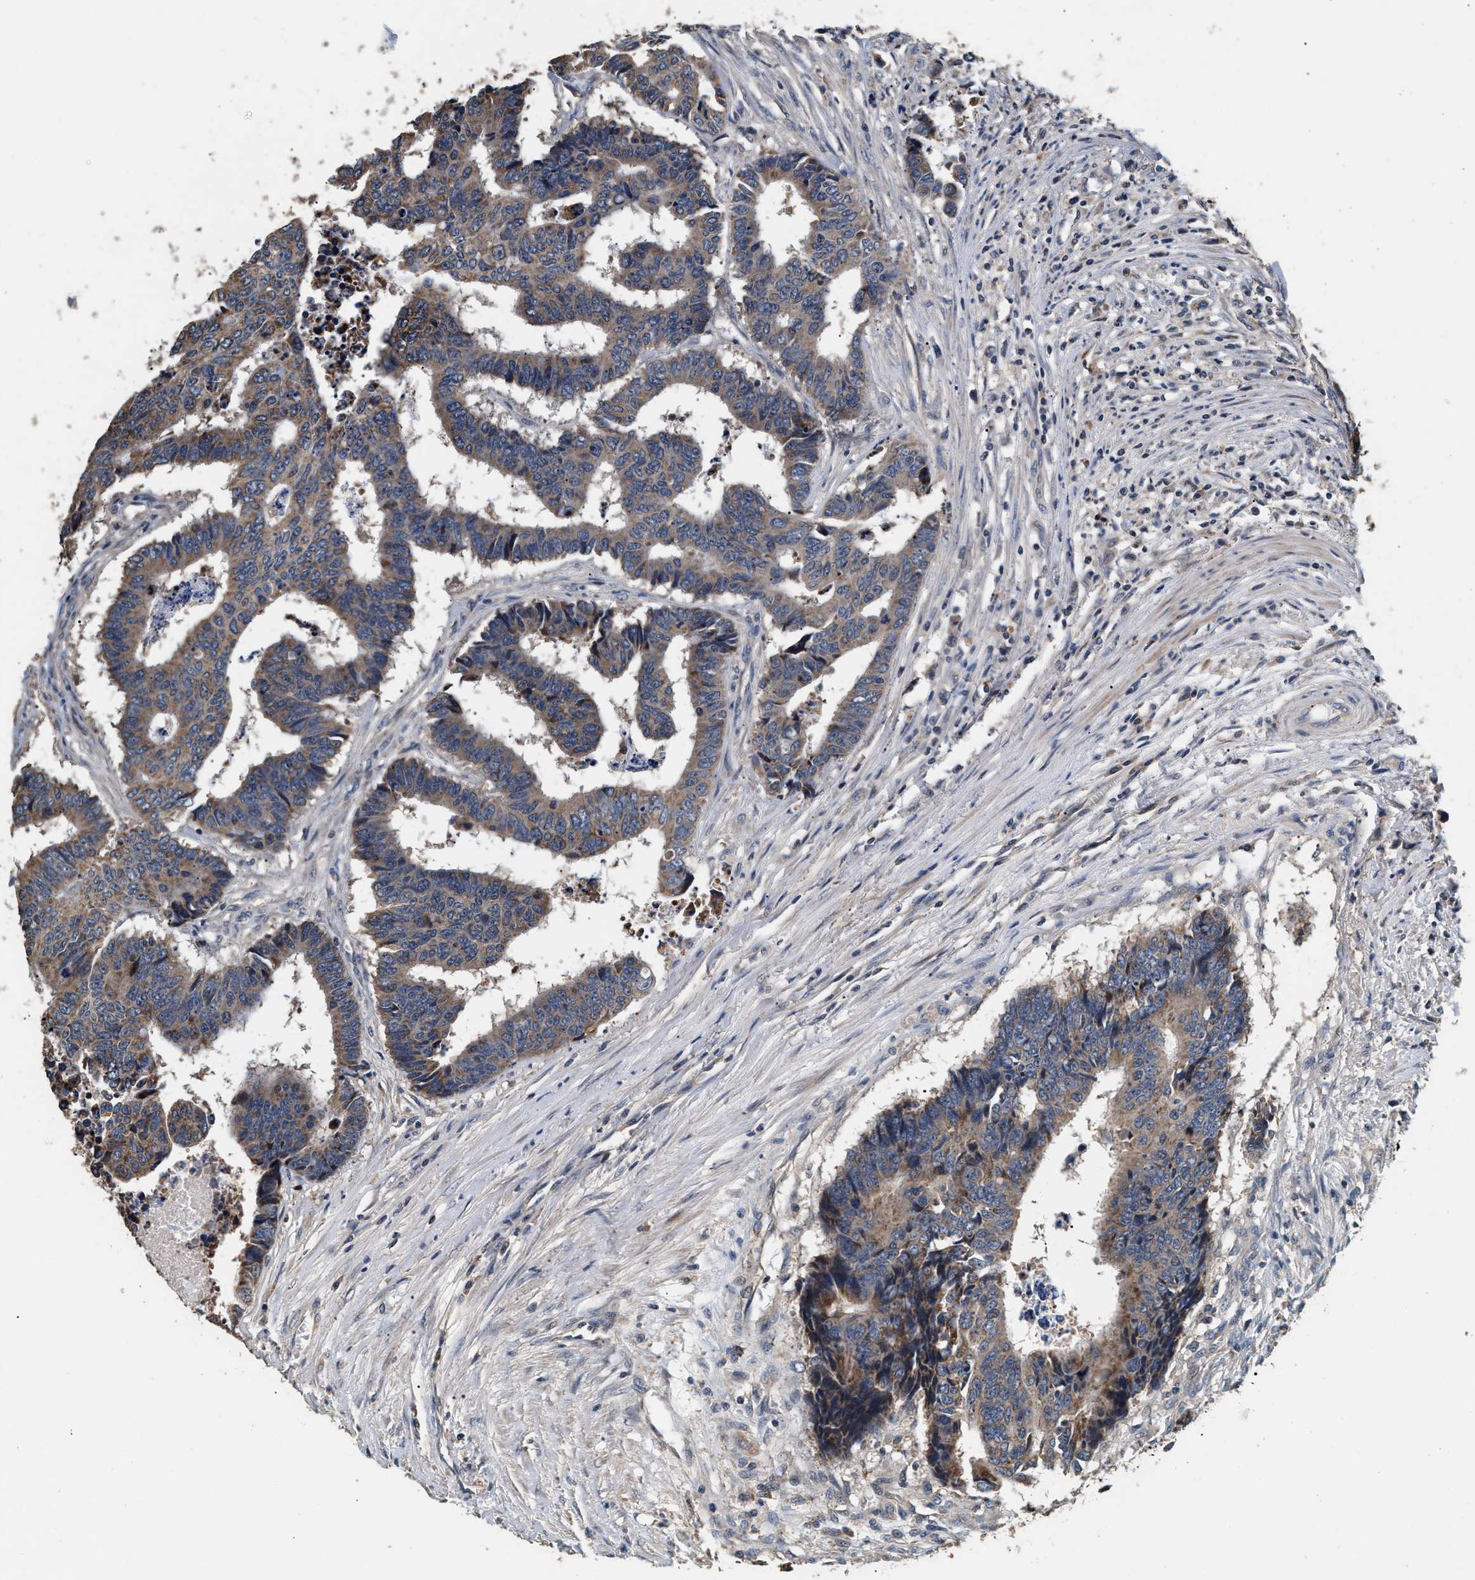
{"staining": {"intensity": "weak", "quantity": ">75%", "location": "cytoplasmic/membranous"}, "tissue": "colorectal cancer", "cell_type": "Tumor cells", "image_type": "cancer", "snomed": [{"axis": "morphology", "description": "Adenocarcinoma, NOS"}, {"axis": "topography", "description": "Rectum"}], "caption": "Weak cytoplasmic/membranous protein expression is seen in about >75% of tumor cells in colorectal cancer (adenocarcinoma).", "gene": "PTGR3", "patient": {"sex": "male", "age": 84}}